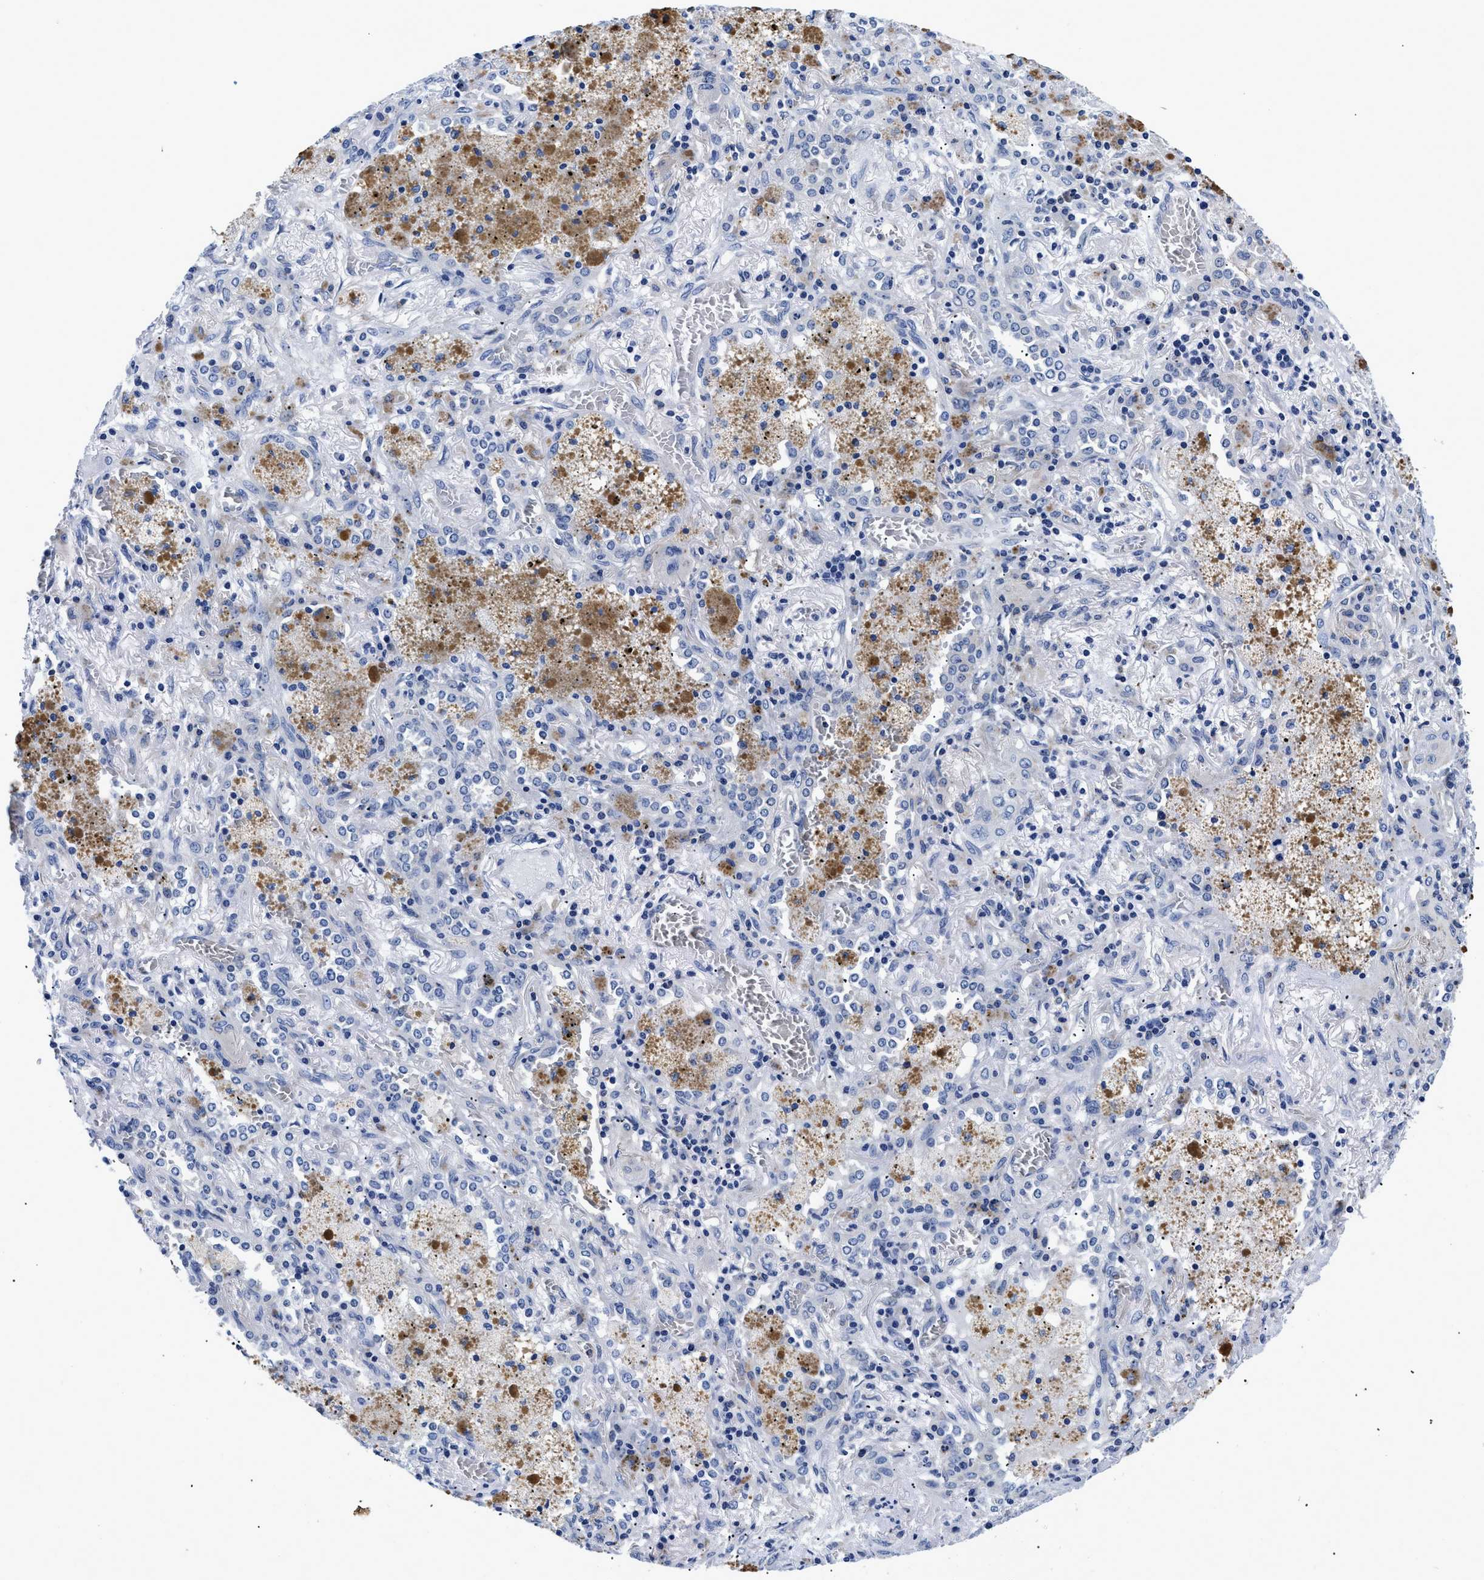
{"staining": {"intensity": "negative", "quantity": "none", "location": "none"}, "tissue": "lung cancer", "cell_type": "Tumor cells", "image_type": "cancer", "snomed": [{"axis": "morphology", "description": "Squamous cell carcinoma, NOS"}, {"axis": "topography", "description": "Lung"}], "caption": "Immunohistochemical staining of human lung cancer (squamous cell carcinoma) reveals no significant positivity in tumor cells.", "gene": "MEA1", "patient": {"sex": "female", "age": 47}}